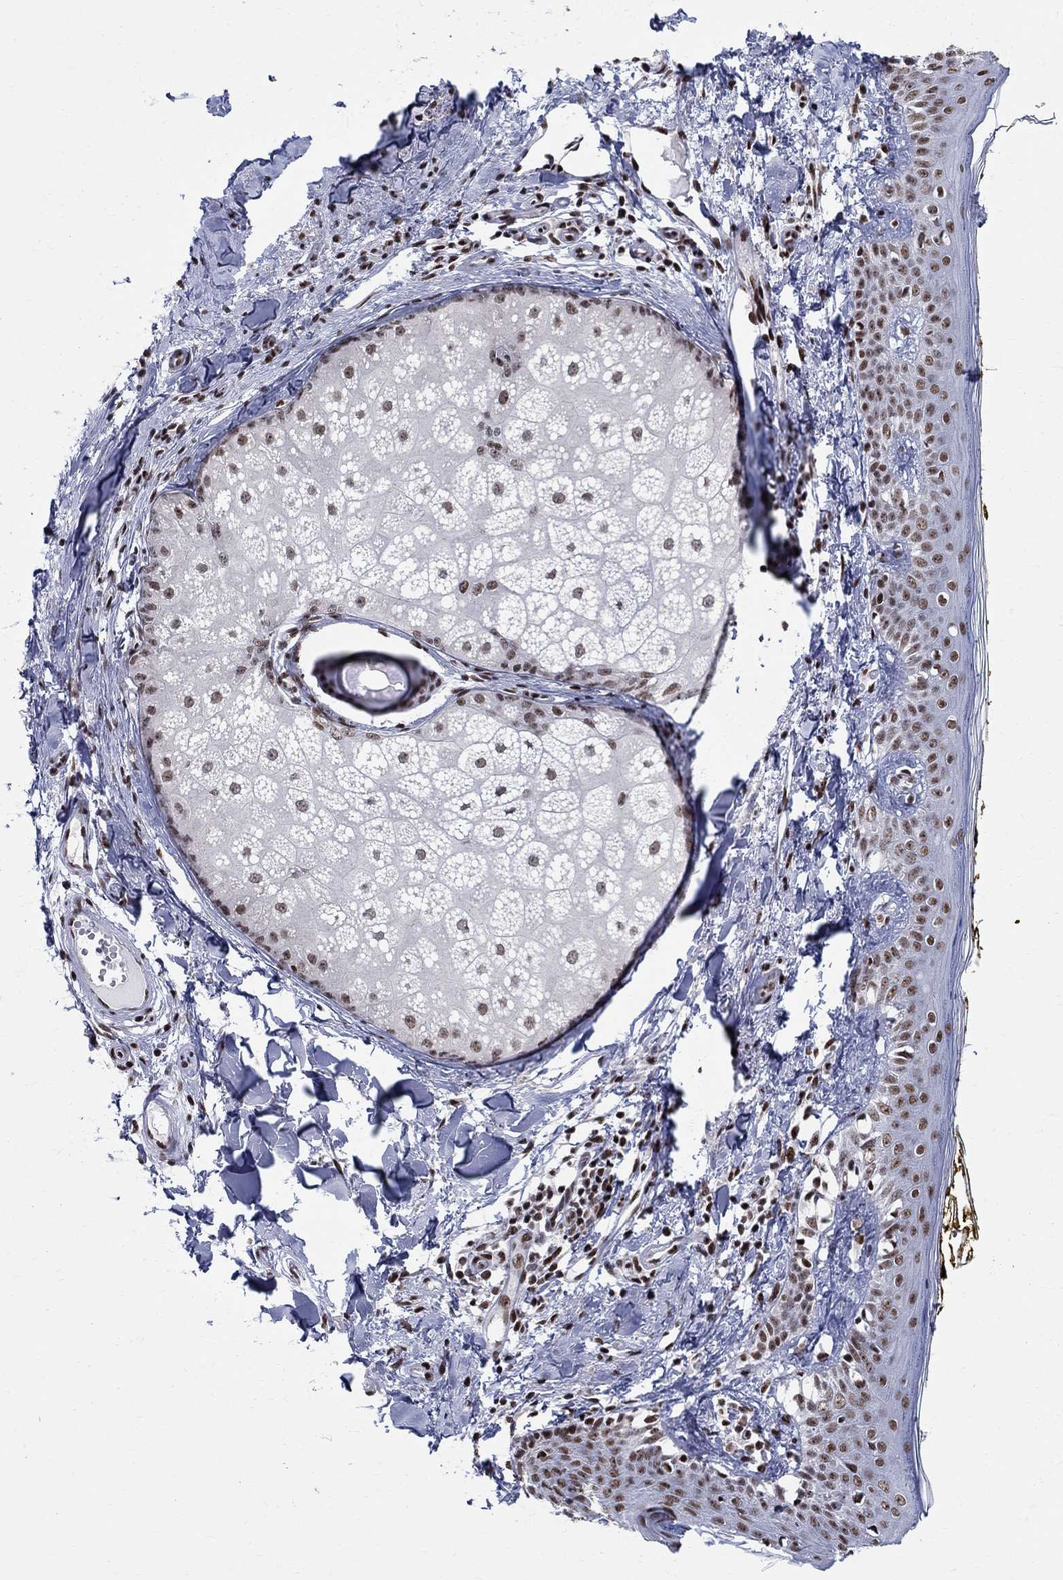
{"staining": {"intensity": "strong", "quantity": ">75%", "location": "nuclear"}, "tissue": "skin", "cell_type": "Fibroblasts", "image_type": "normal", "snomed": [{"axis": "morphology", "description": "Normal tissue, NOS"}, {"axis": "topography", "description": "Skin"}], "caption": "IHC photomicrograph of benign skin stained for a protein (brown), which reveals high levels of strong nuclear staining in about >75% of fibroblasts.", "gene": "FBXO16", "patient": {"sex": "male", "age": 76}}